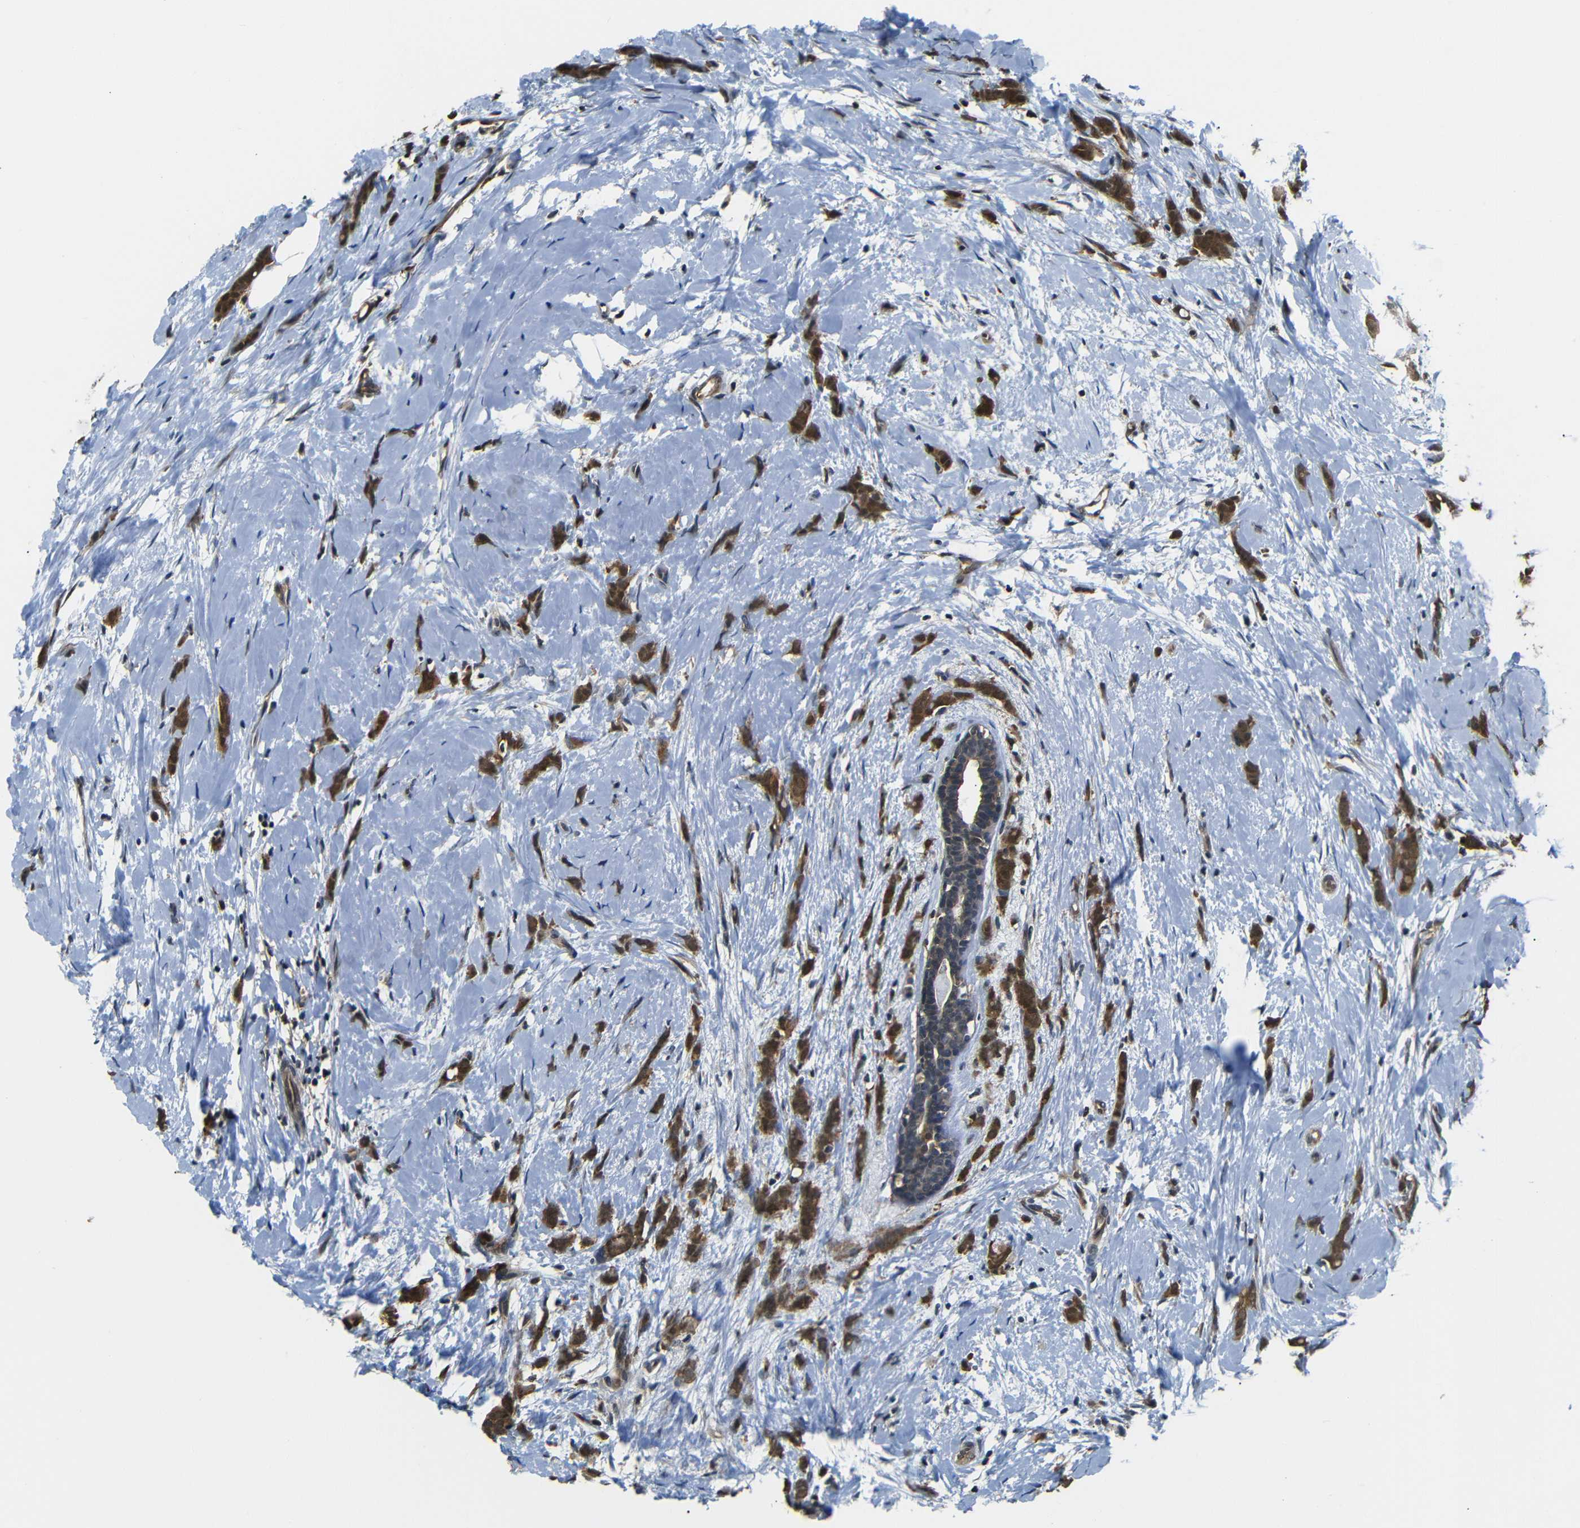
{"staining": {"intensity": "strong", "quantity": ">75%", "location": "cytoplasmic/membranous,nuclear"}, "tissue": "breast cancer", "cell_type": "Tumor cells", "image_type": "cancer", "snomed": [{"axis": "morphology", "description": "Lobular carcinoma, in situ"}, {"axis": "morphology", "description": "Lobular carcinoma"}, {"axis": "topography", "description": "Breast"}], "caption": "This histopathology image displays lobular carcinoma in situ (breast) stained with immunohistochemistry (IHC) to label a protein in brown. The cytoplasmic/membranous and nuclear of tumor cells show strong positivity for the protein. Nuclei are counter-stained blue.", "gene": "UBXN1", "patient": {"sex": "female", "age": 41}}